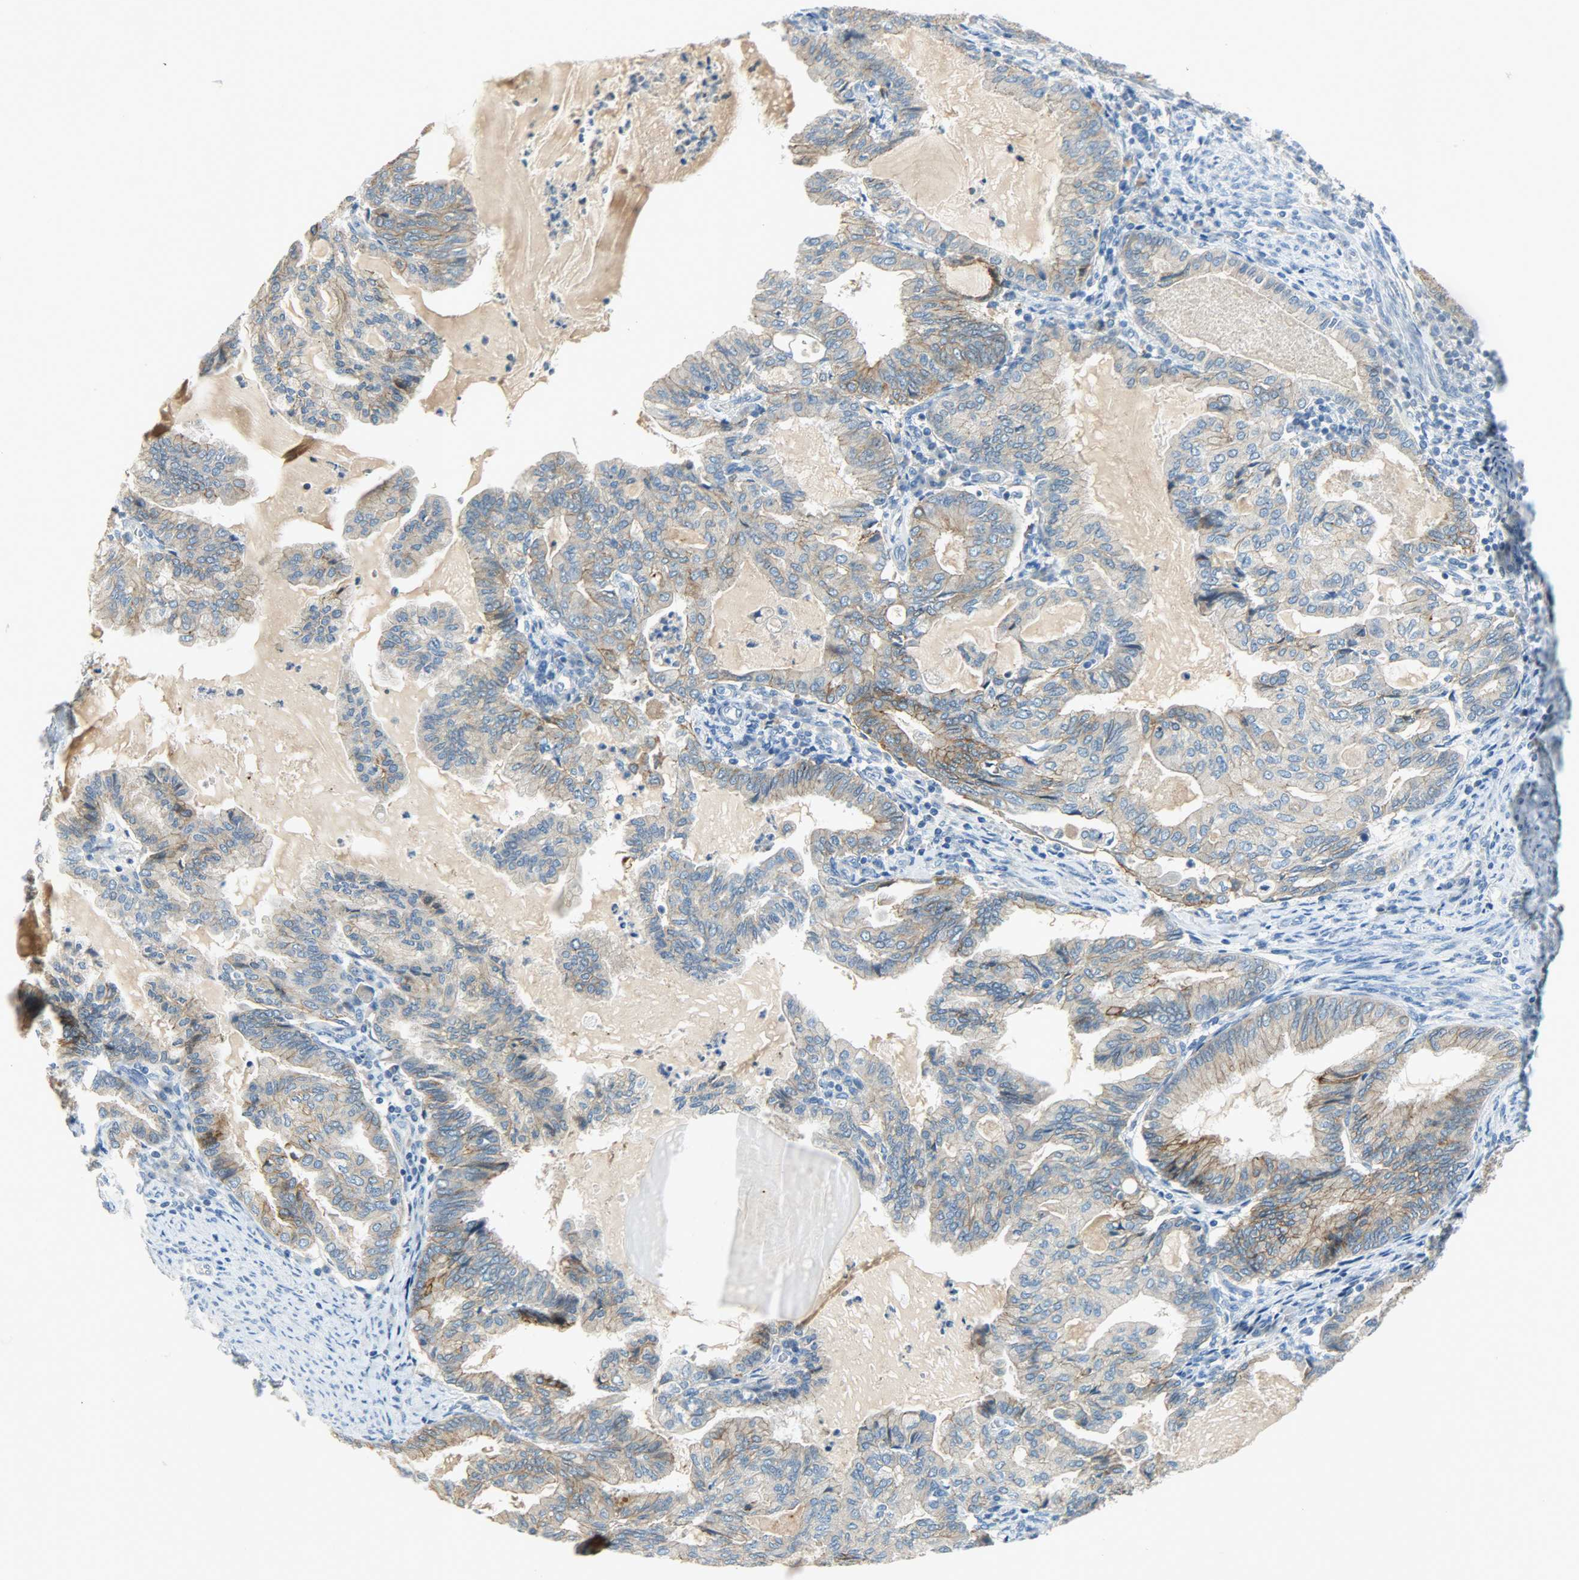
{"staining": {"intensity": "moderate", "quantity": ">75%", "location": "cytoplasmic/membranous"}, "tissue": "endometrial cancer", "cell_type": "Tumor cells", "image_type": "cancer", "snomed": [{"axis": "morphology", "description": "Adenocarcinoma, NOS"}, {"axis": "topography", "description": "Endometrium"}], "caption": "Immunohistochemical staining of endometrial cancer exhibits moderate cytoplasmic/membranous protein positivity in approximately >75% of tumor cells.", "gene": "DSG2", "patient": {"sex": "female", "age": 86}}